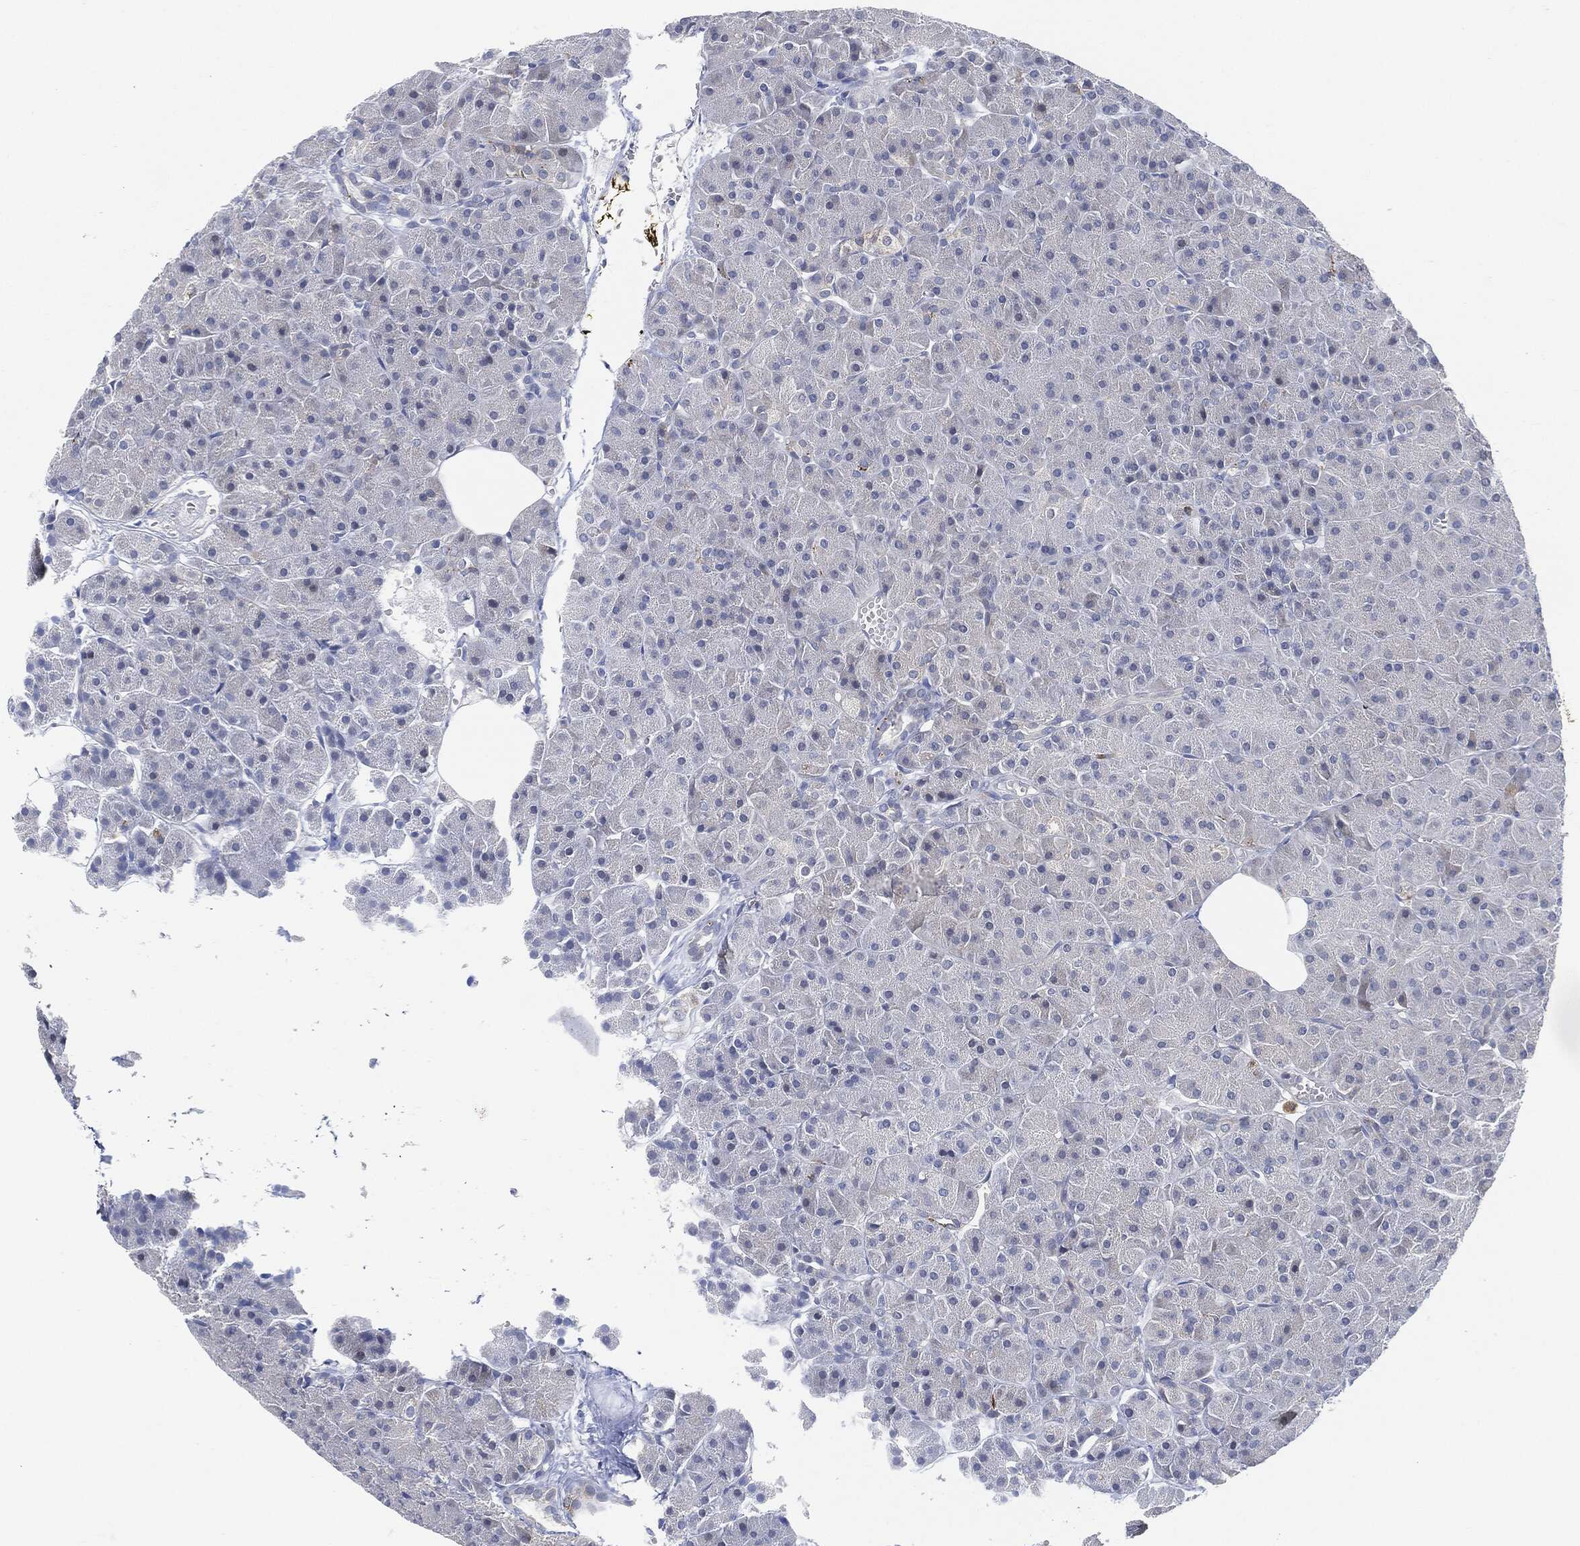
{"staining": {"intensity": "negative", "quantity": "none", "location": "none"}, "tissue": "pancreas", "cell_type": "Exocrine glandular cells", "image_type": "normal", "snomed": [{"axis": "morphology", "description": "Normal tissue, NOS"}, {"axis": "topography", "description": "Pancreas"}], "caption": "Protein analysis of unremarkable pancreas shows no significant positivity in exocrine glandular cells. (Stains: DAB IHC with hematoxylin counter stain, Microscopy: brightfield microscopy at high magnification).", "gene": "VSIG4", "patient": {"sex": "male", "age": 61}}